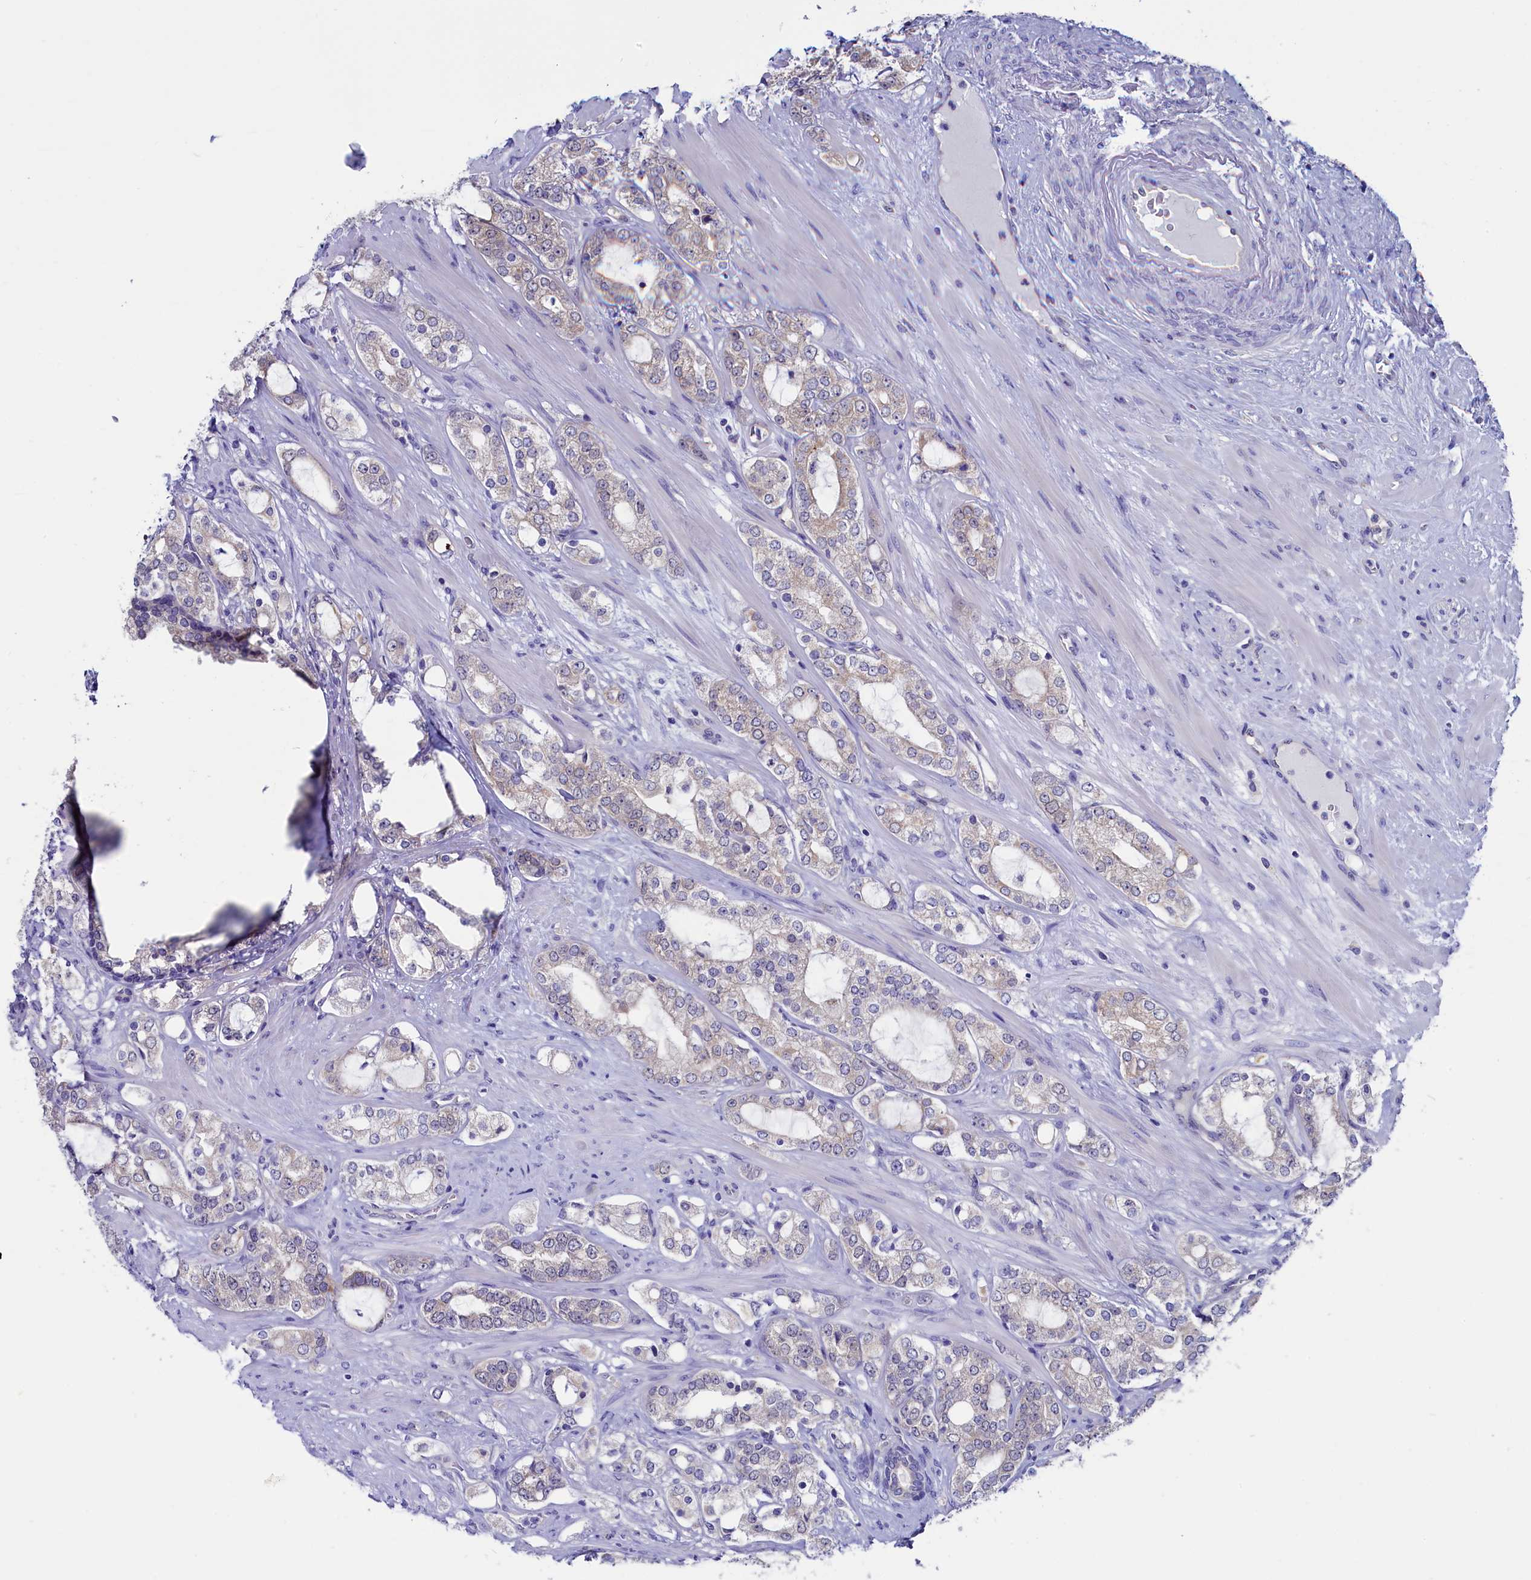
{"staining": {"intensity": "weak", "quantity": ">75%", "location": "cytoplasmic/membranous"}, "tissue": "prostate cancer", "cell_type": "Tumor cells", "image_type": "cancer", "snomed": [{"axis": "morphology", "description": "Adenocarcinoma, High grade"}, {"axis": "topography", "description": "Prostate"}], "caption": "Prostate high-grade adenocarcinoma was stained to show a protein in brown. There is low levels of weak cytoplasmic/membranous expression in about >75% of tumor cells.", "gene": "CIAPIN1", "patient": {"sex": "male", "age": 64}}